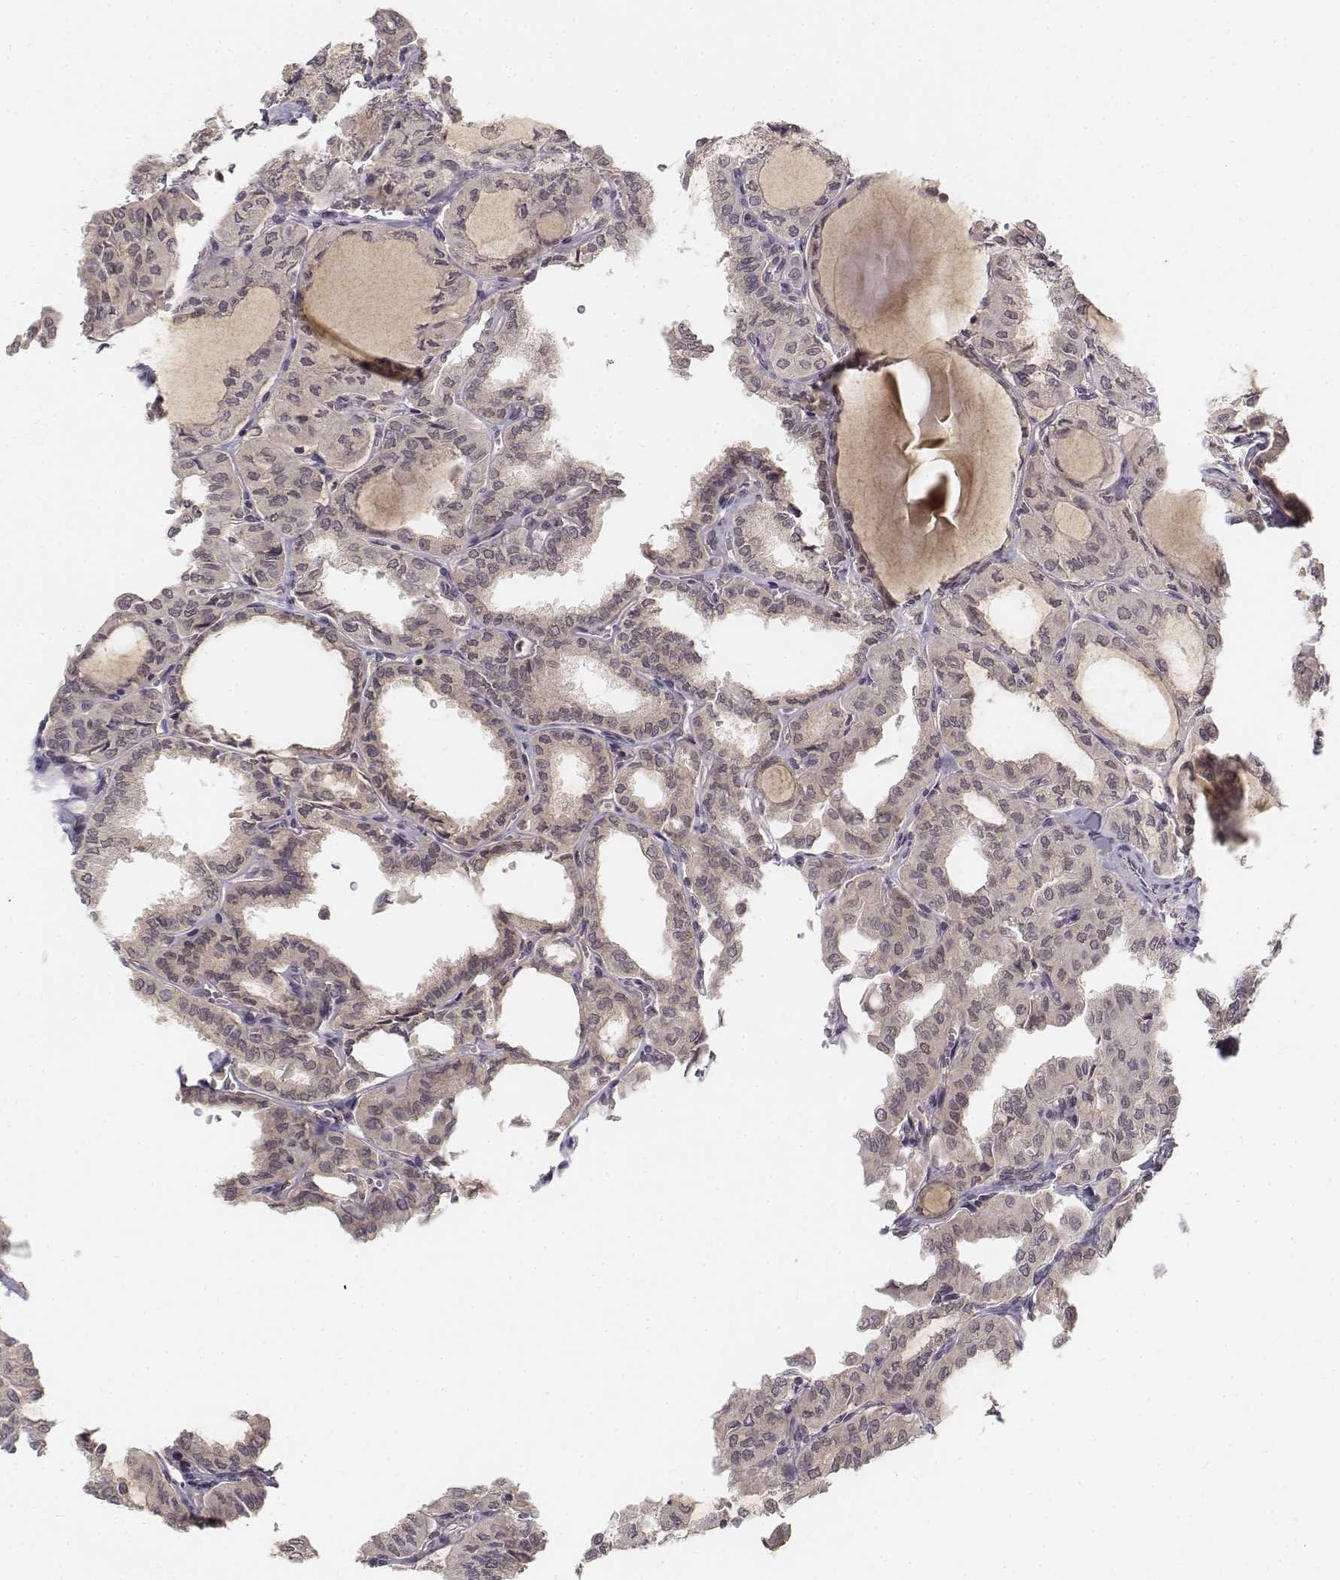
{"staining": {"intensity": "negative", "quantity": "none", "location": "none"}, "tissue": "thyroid cancer", "cell_type": "Tumor cells", "image_type": "cancer", "snomed": [{"axis": "morphology", "description": "Papillary adenocarcinoma, NOS"}, {"axis": "topography", "description": "Thyroid gland"}], "caption": "A high-resolution micrograph shows IHC staining of thyroid cancer (papillary adenocarcinoma), which displays no significant positivity in tumor cells.", "gene": "FANCD2", "patient": {"sex": "male", "age": 20}}